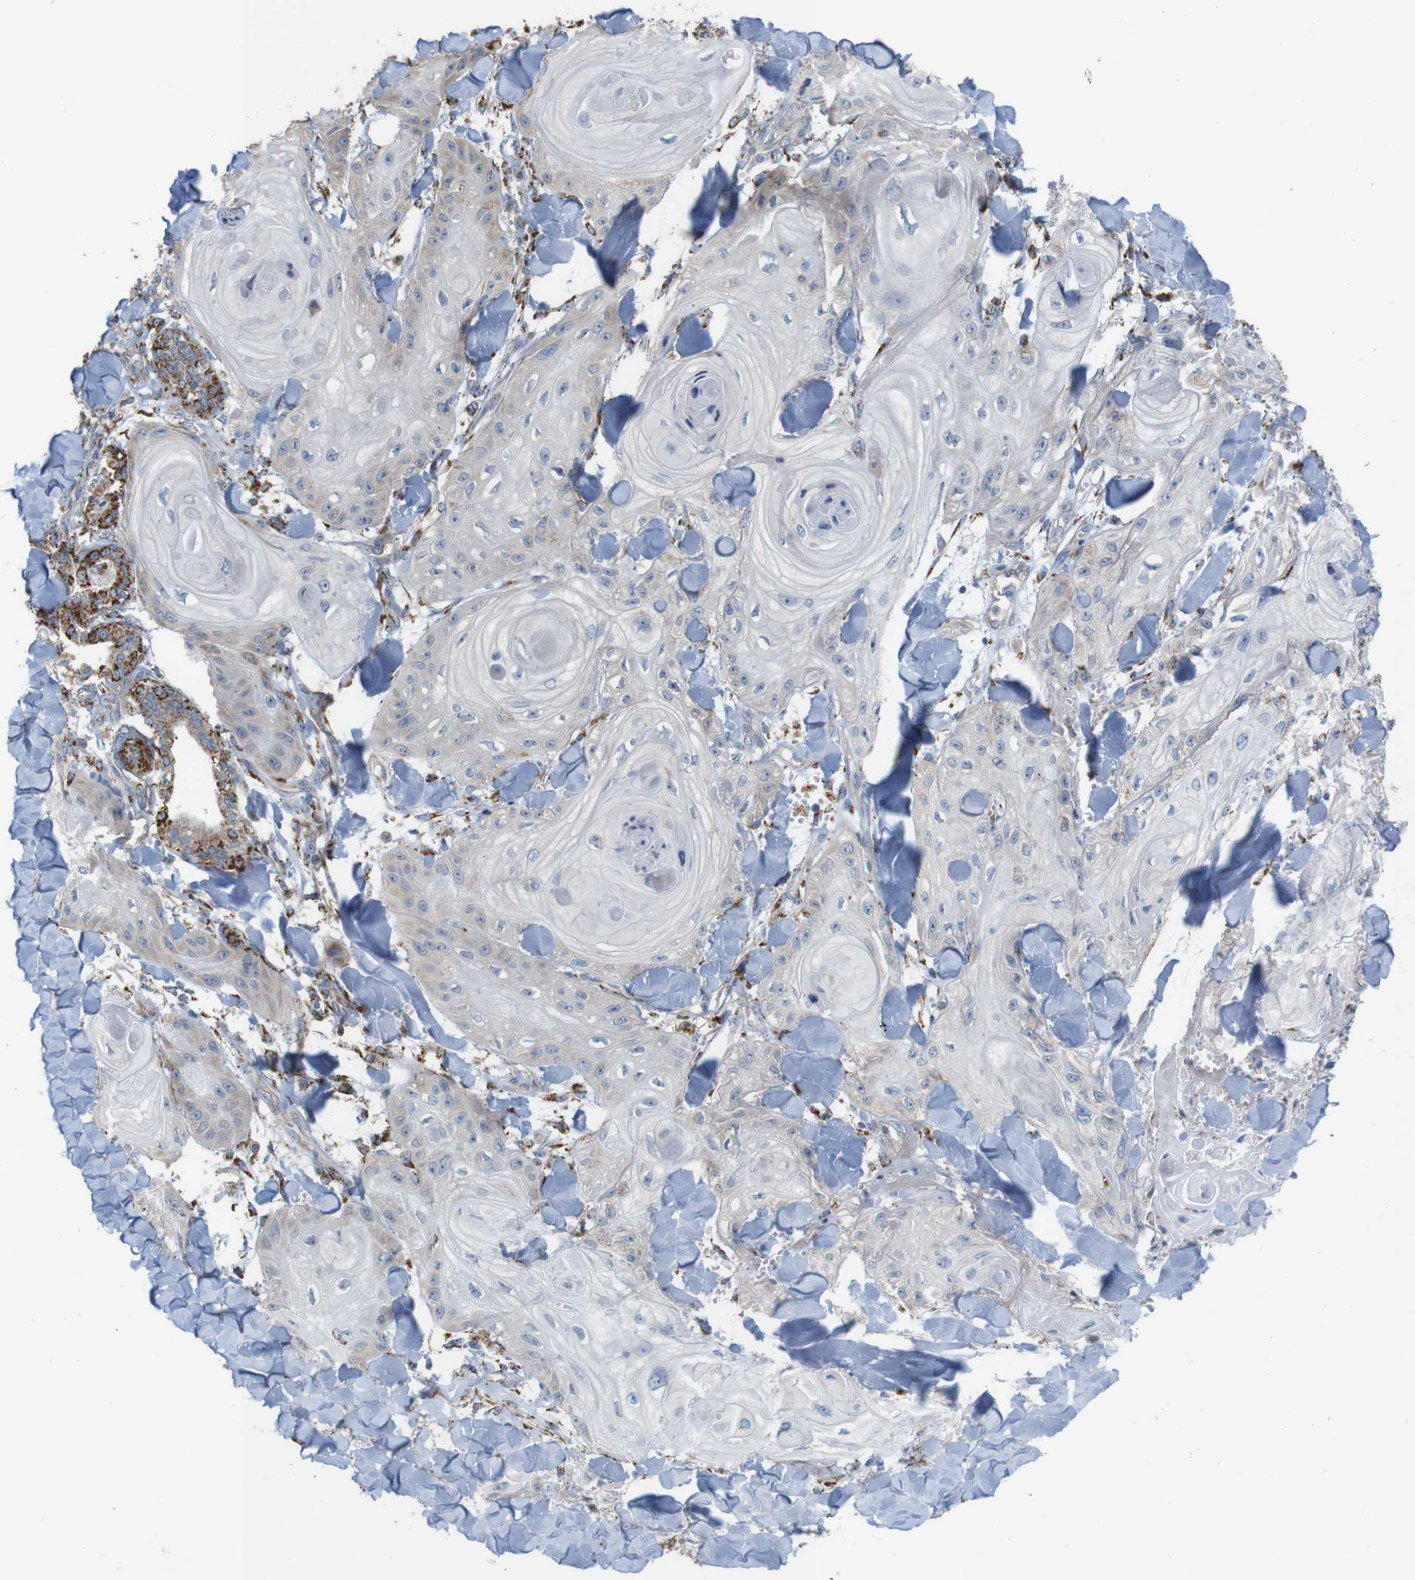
{"staining": {"intensity": "negative", "quantity": "none", "location": "none"}, "tissue": "skin cancer", "cell_type": "Tumor cells", "image_type": "cancer", "snomed": [{"axis": "morphology", "description": "Squamous cell carcinoma, NOS"}, {"axis": "topography", "description": "Skin"}], "caption": "An immunohistochemistry histopathology image of squamous cell carcinoma (skin) is shown. There is no staining in tumor cells of squamous cell carcinoma (skin). The staining was performed using DAB to visualize the protein expression in brown, while the nuclei were stained in blue with hematoxylin (Magnification: 20x).", "gene": "PTPRR", "patient": {"sex": "male", "age": 74}}